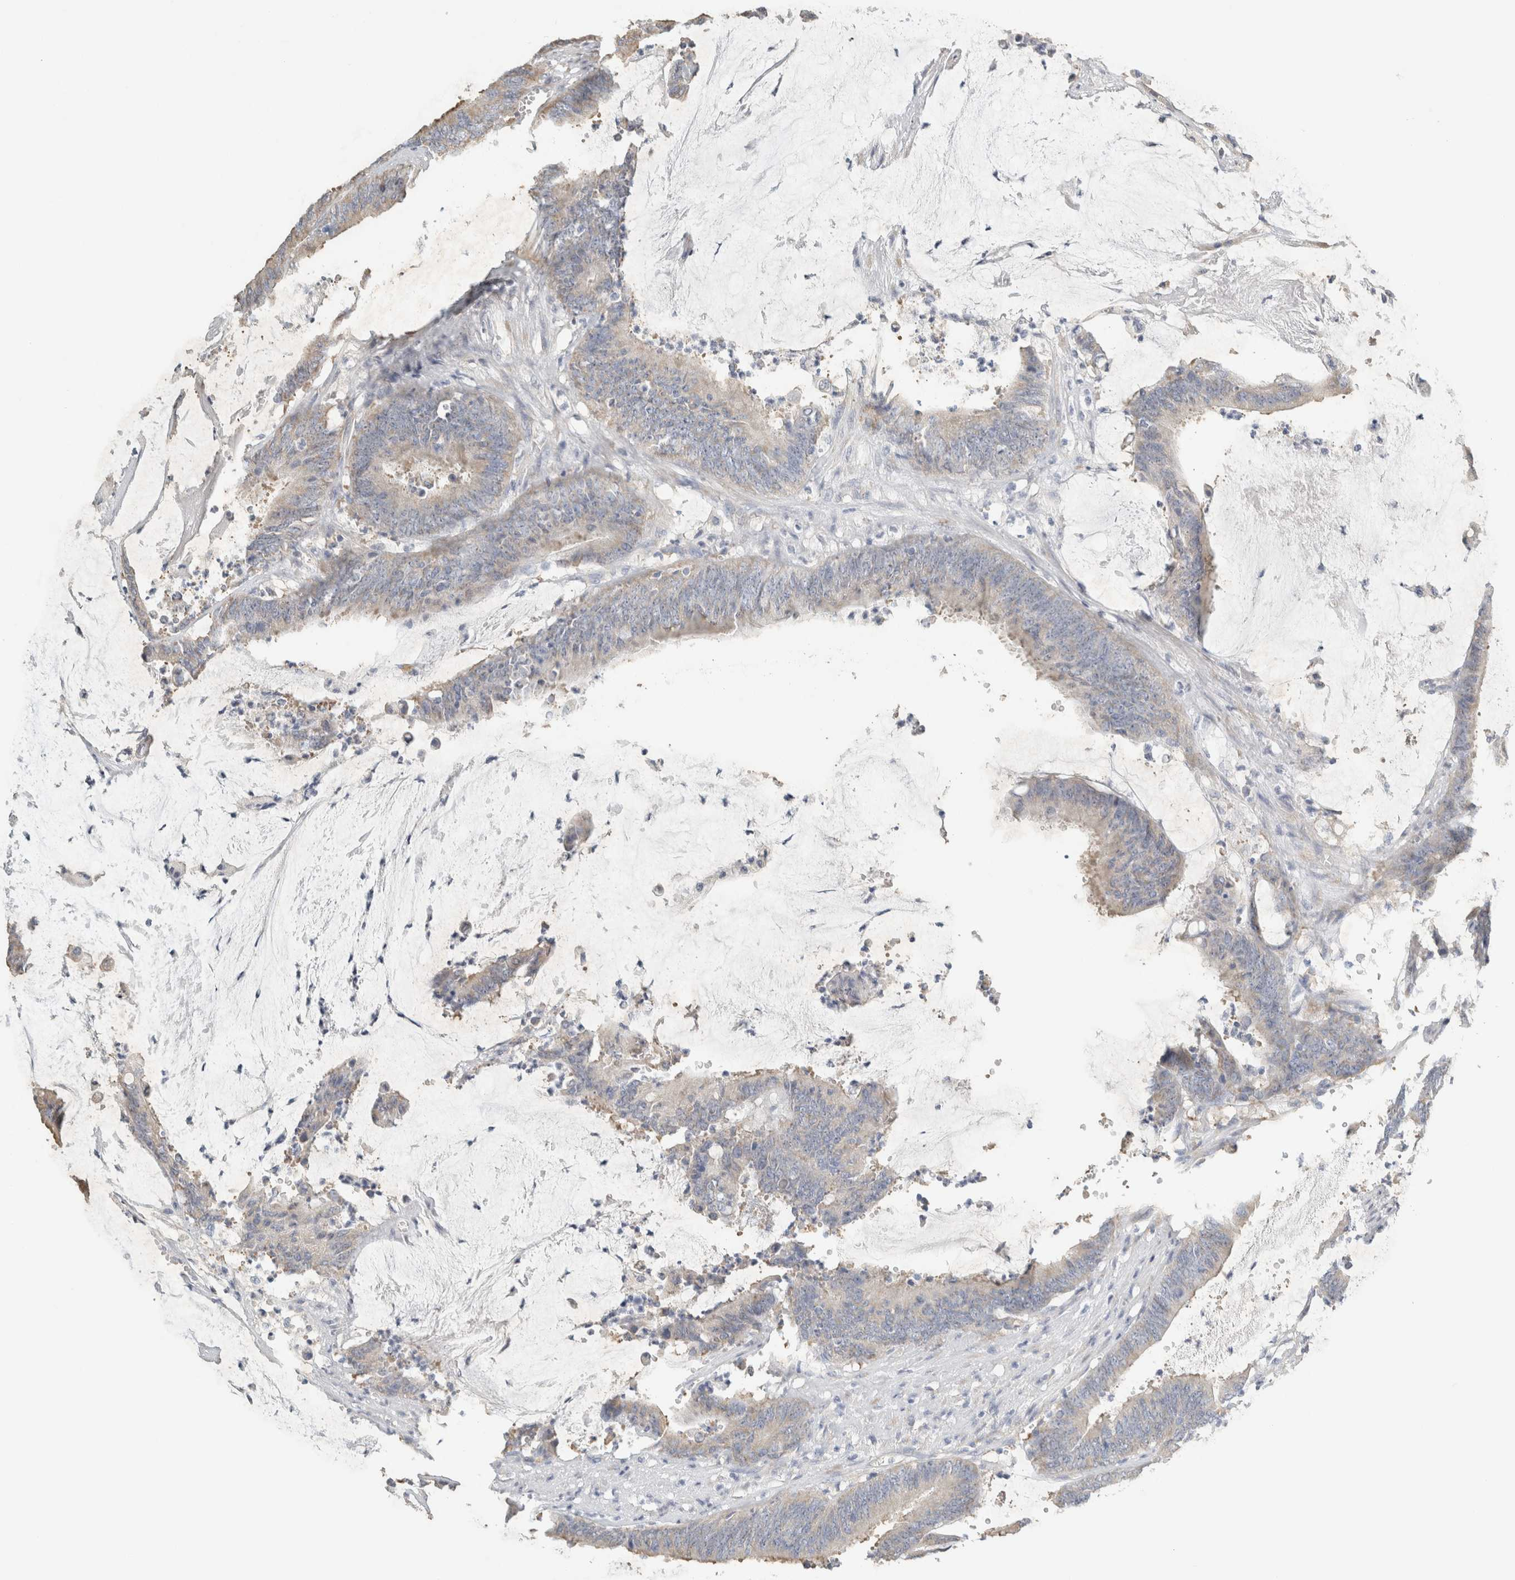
{"staining": {"intensity": "weak", "quantity": "<25%", "location": "cytoplasmic/membranous"}, "tissue": "colorectal cancer", "cell_type": "Tumor cells", "image_type": "cancer", "snomed": [{"axis": "morphology", "description": "Adenocarcinoma, NOS"}, {"axis": "topography", "description": "Rectum"}], "caption": "Protein analysis of colorectal cancer (adenocarcinoma) exhibits no significant staining in tumor cells. (Immunohistochemistry, brightfield microscopy, high magnification).", "gene": "NEFM", "patient": {"sex": "female", "age": 66}}